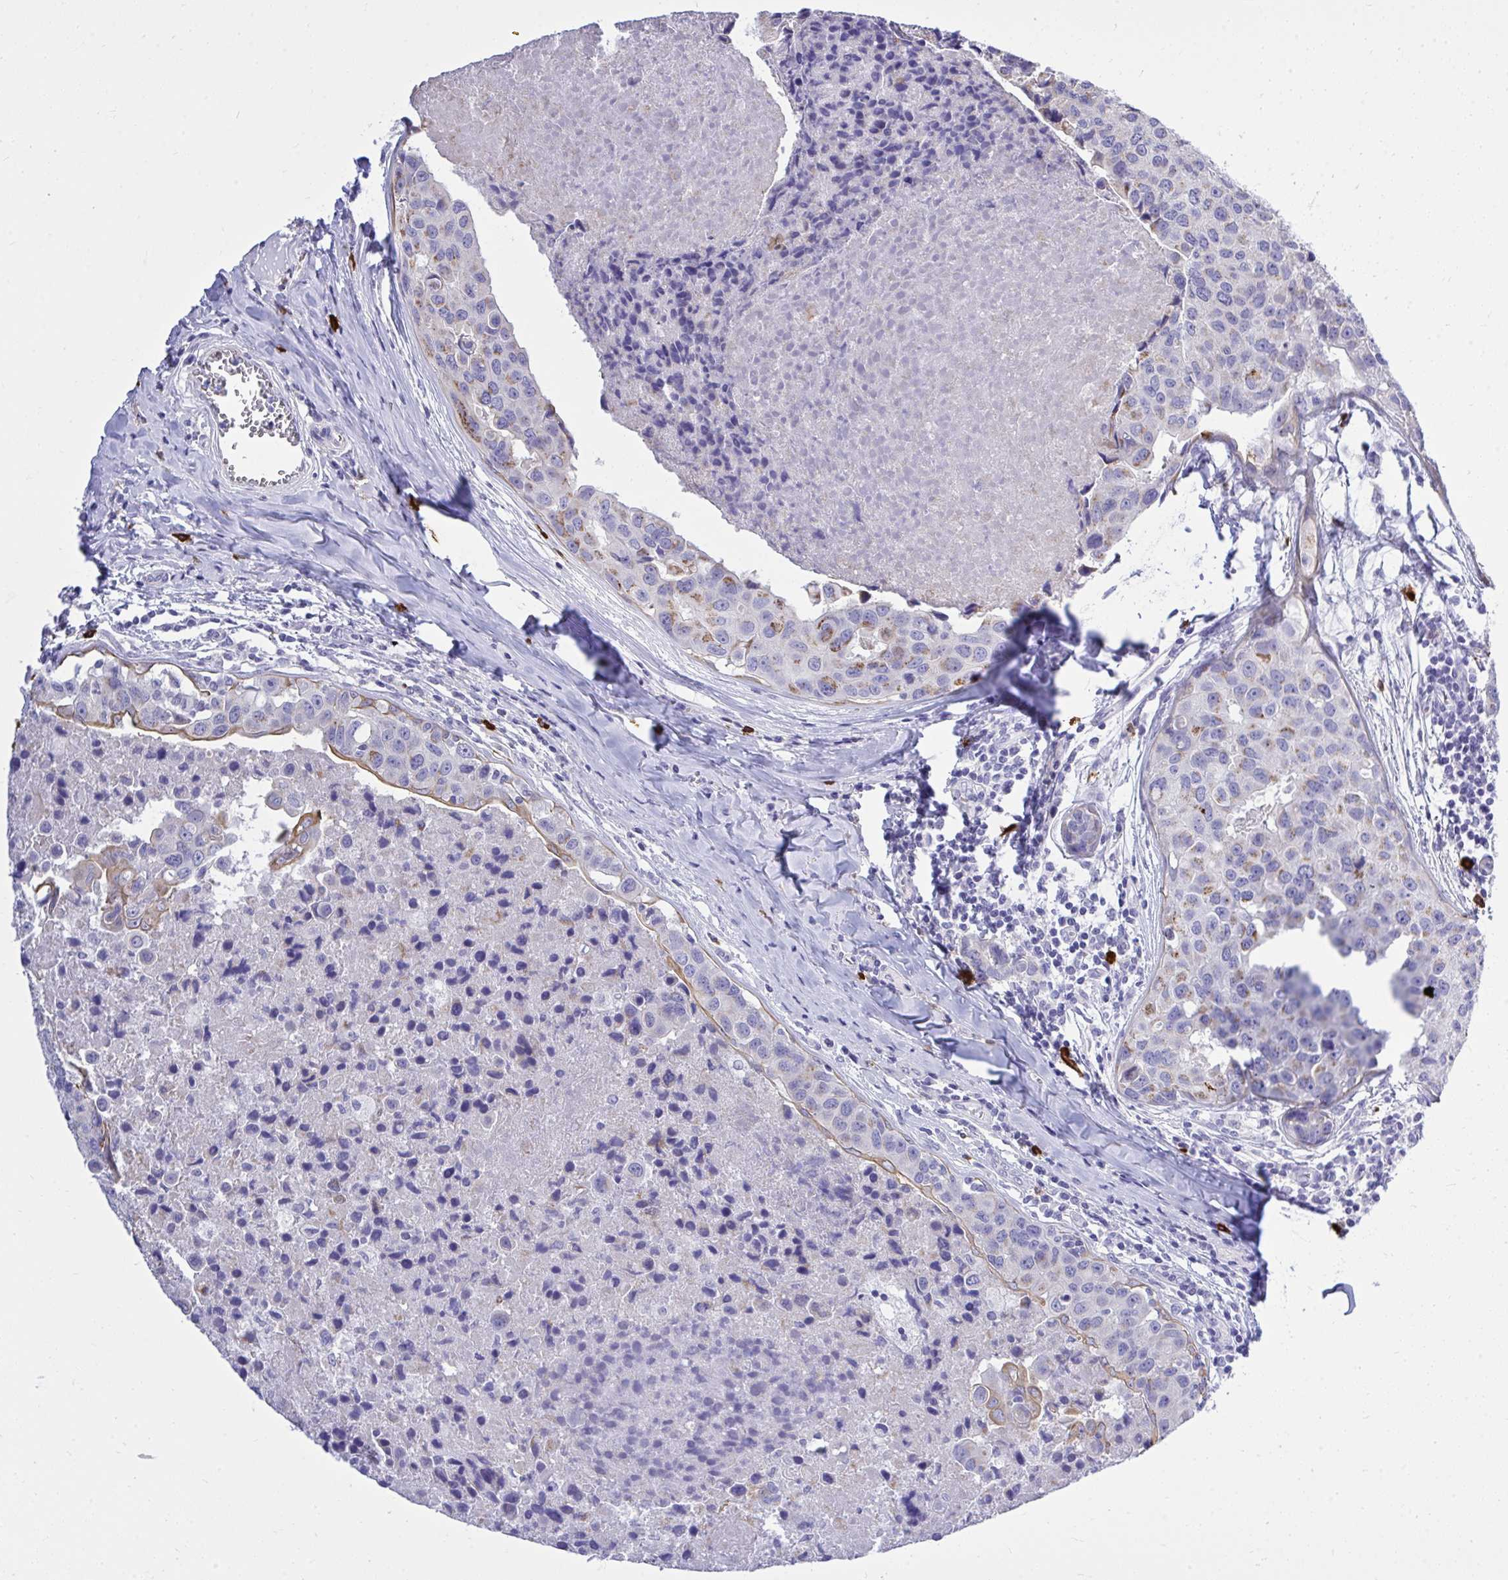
{"staining": {"intensity": "moderate", "quantity": "<25%", "location": "cytoplasmic/membranous"}, "tissue": "breast cancer", "cell_type": "Tumor cells", "image_type": "cancer", "snomed": [{"axis": "morphology", "description": "Duct carcinoma"}, {"axis": "topography", "description": "Breast"}], "caption": "IHC of breast cancer (intraductal carcinoma) shows low levels of moderate cytoplasmic/membranous positivity in about <25% of tumor cells.", "gene": "PSD", "patient": {"sex": "female", "age": 24}}